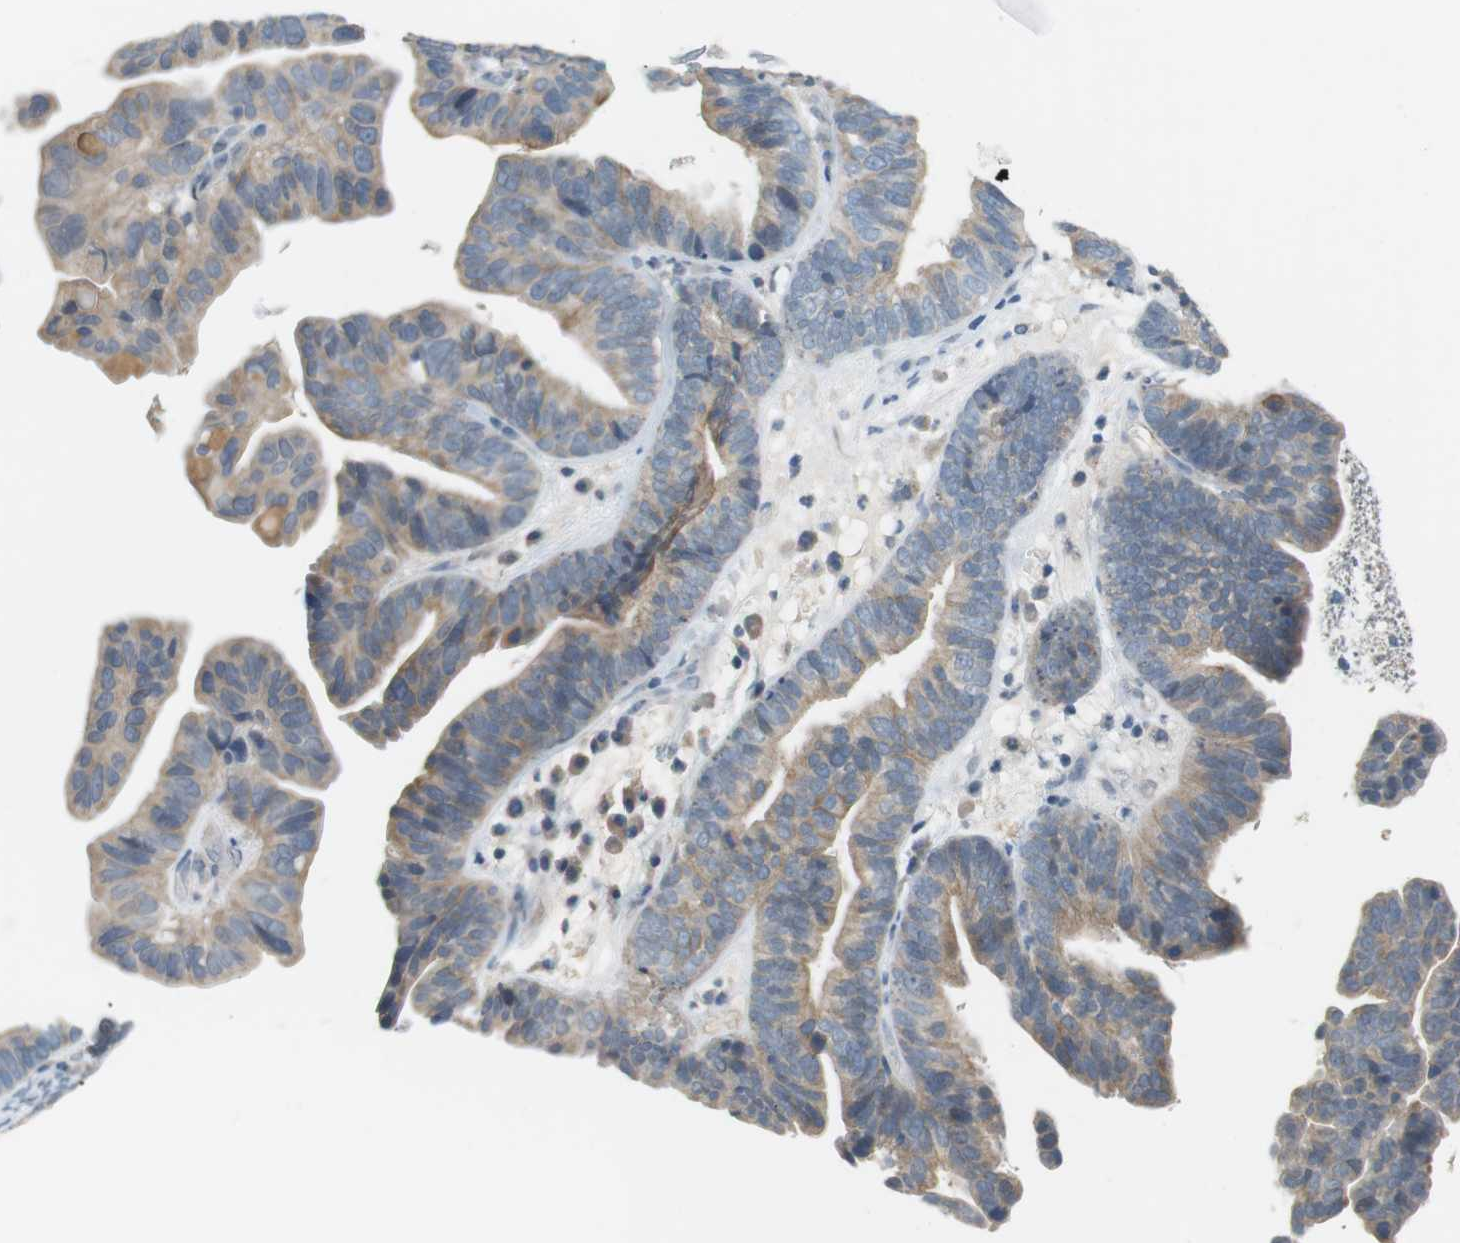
{"staining": {"intensity": "weak", "quantity": ">75%", "location": "cytoplasmic/membranous"}, "tissue": "ovarian cancer", "cell_type": "Tumor cells", "image_type": "cancer", "snomed": [{"axis": "morphology", "description": "Cystadenocarcinoma, serous, NOS"}, {"axis": "topography", "description": "Ovary"}], "caption": "Ovarian cancer stained with a brown dye shows weak cytoplasmic/membranous positive positivity in about >75% of tumor cells.", "gene": "RTN3", "patient": {"sex": "female", "age": 56}}